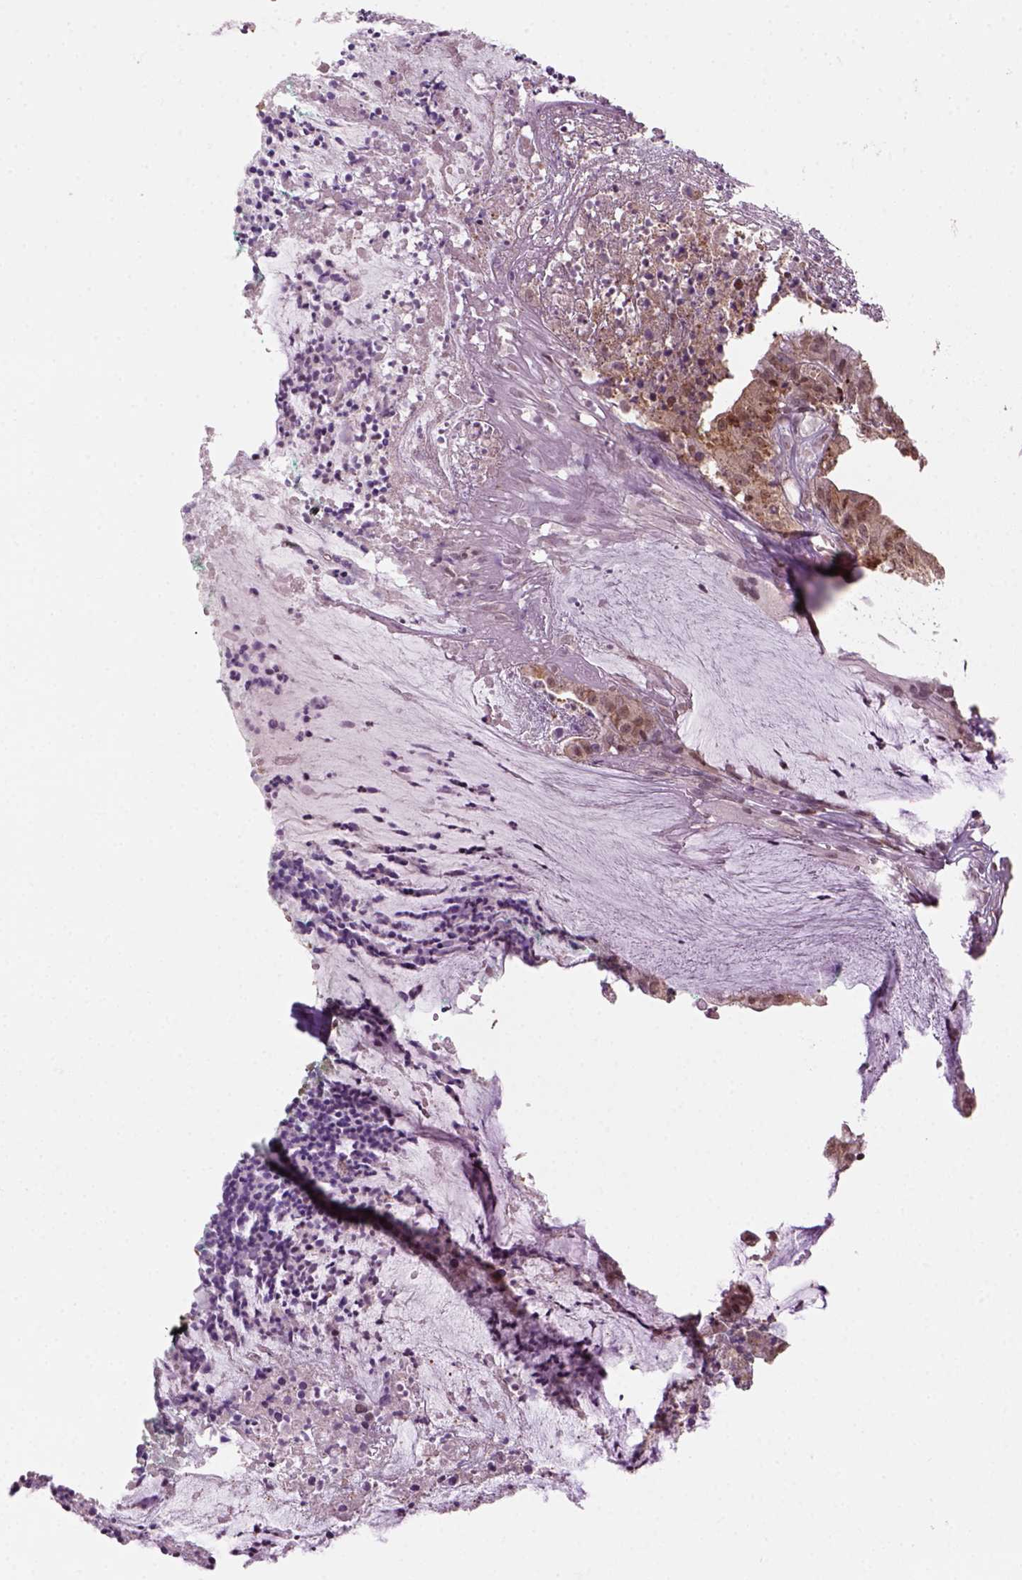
{"staining": {"intensity": "moderate", "quantity": ">75%", "location": "cytoplasmic/membranous,nuclear"}, "tissue": "colorectal cancer", "cell_type": "Tumor cells", "image_type": "cancer", "snomed": [{"axis": "morphology", "description": "Adenocarcinoma, NOS"}, {"axis": "topography", "description": "Colon"}], "caption": "Immunohistochemical staining of human colorectal adenocarcinoma exhibits medium levels of moderate cytoplasmic/membranous and nuclear protein positivity in about >75% of tumor cells.", "gene": "GOT1", "patient": {"sex": "female", "age": 78}}